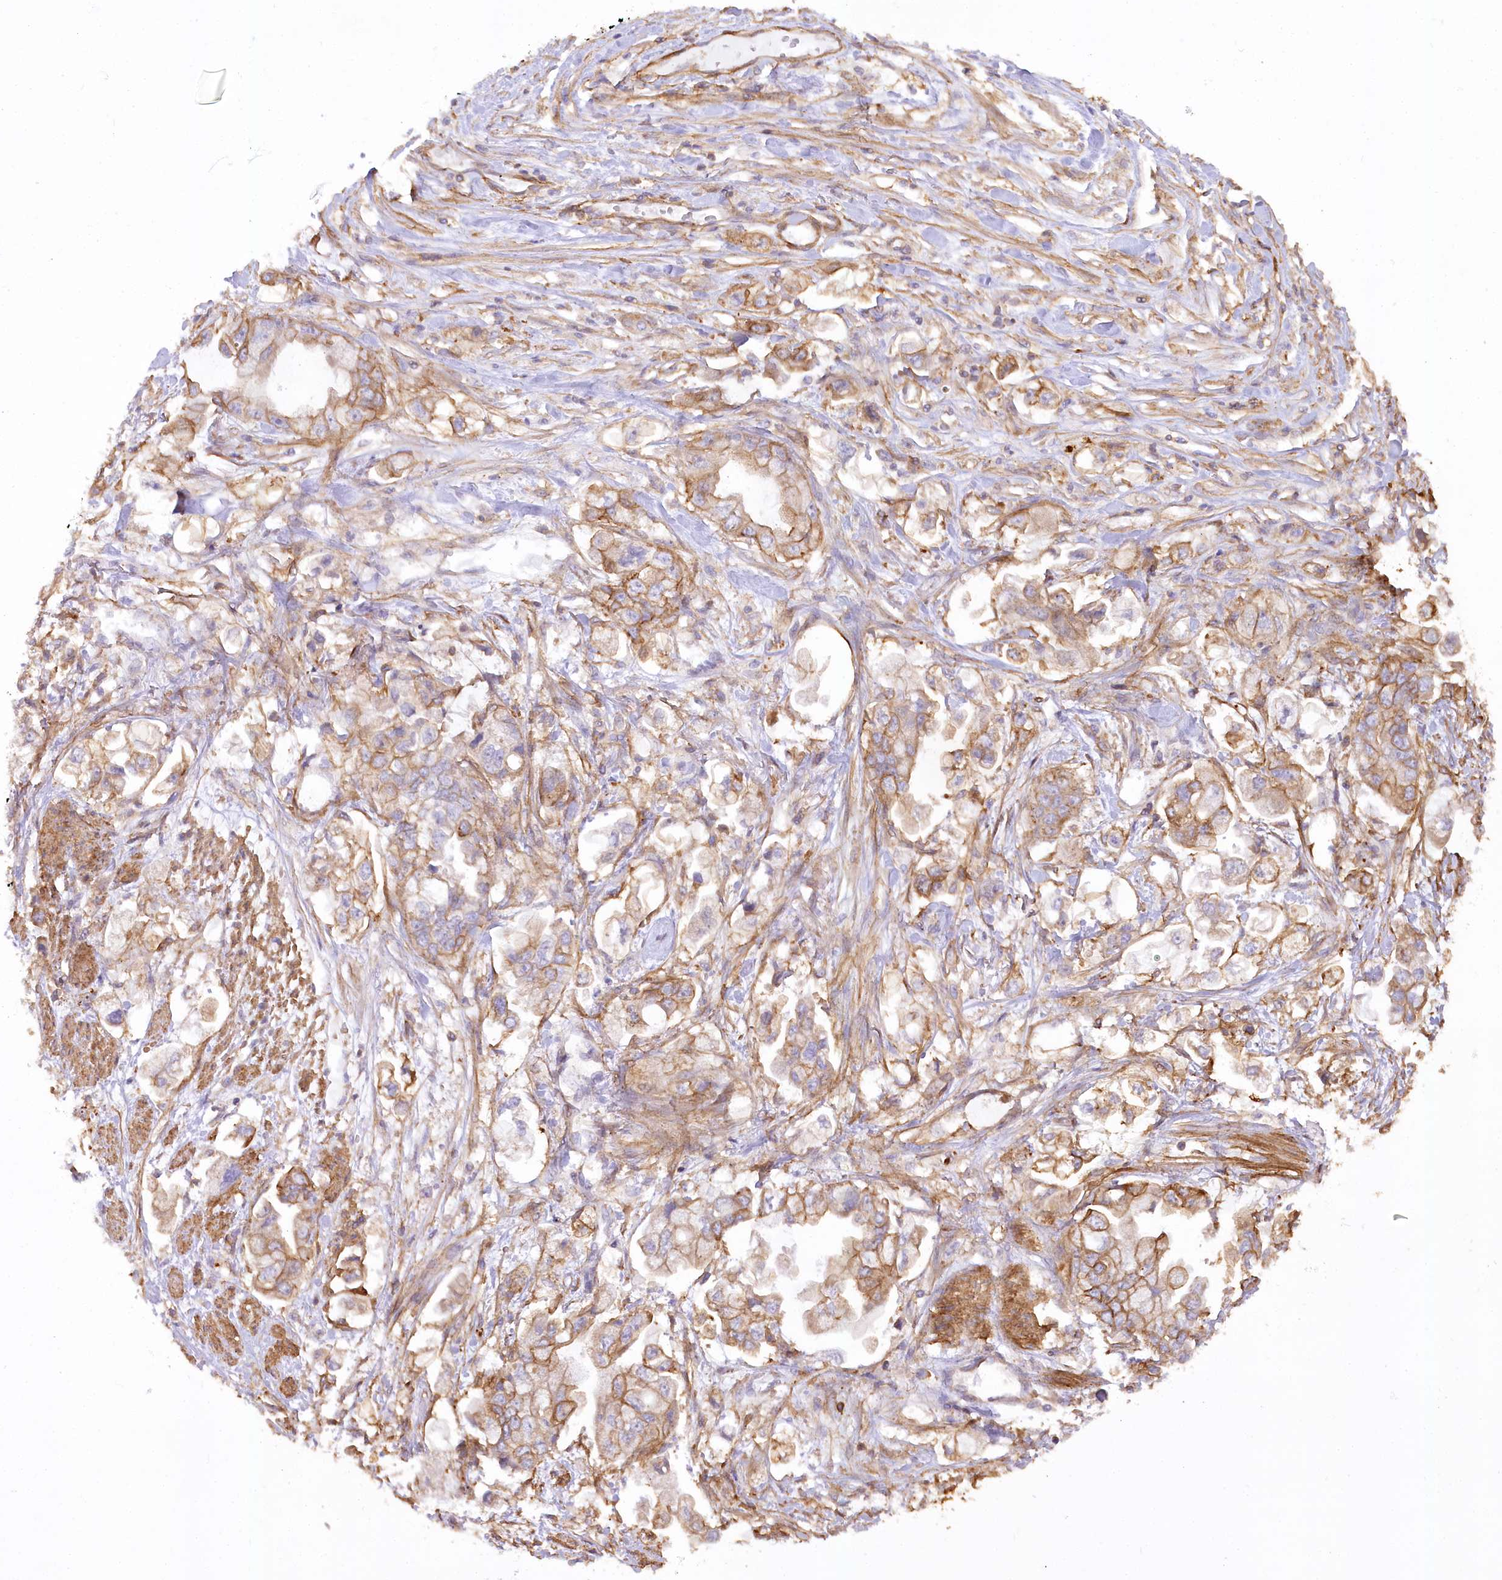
{"staining": {"intensity": "moderate", "quantity": ">75%", "location": "cytoplasmic/membranous"}, "tissue": "stomach cancer", "cell_type": "Tumor cells", "image_type": "cancer", "snomed": [{"axis": "morphology", "description": "Adenocarcinoma, NOS"}, {"axis": "topography", "description": "Stomach"}], "caption": "Immunohistochemistry histopathology image of neoplastic tissue: human stomach adenocarcinoma stained using immunohistochemistry exhibits medium levels of moderate protein expression localized specifically in the cytoplasmic/membranous of tumor cells, appearing as a cytoplasmic/membranous brown color.", "gene": "SYNPO2", "patient": {"sex": "male", "age": 62}}